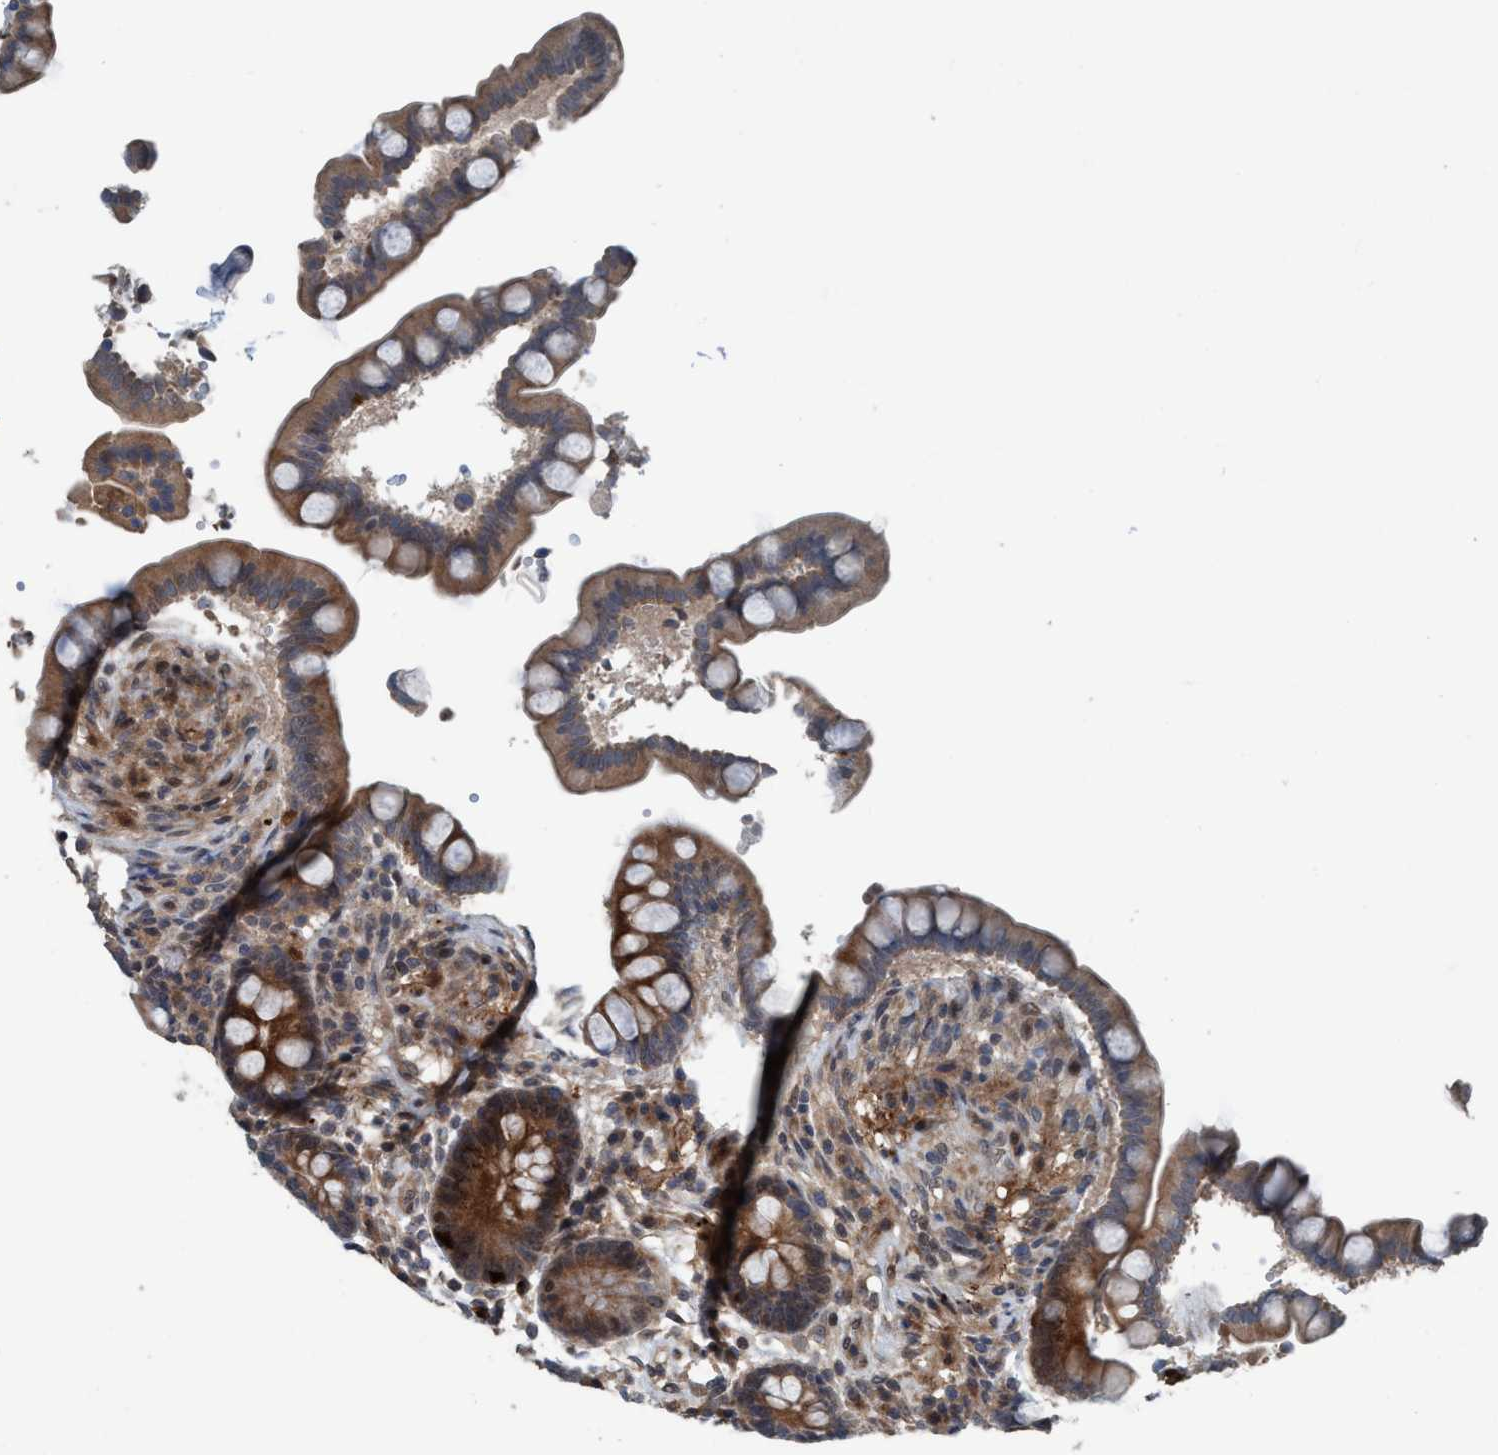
{"staining": {"intensity": "moderate", "quantity": "25%-75%", "location": "cytoplasmic/membranous"}, "tissue": "colon", "cell_type": "Endothelial cells", "image_type": "normal", "snomed": [{"axis": "morphology", "description": "Normal tissue, NOS"}, {"axis": "topography", "description": "Colon"}], "caption": "About 25%-75% of endothelial cells in normal human colon exhibit moderate cytoplasmic/membranous protein expression as visualized by brown immunohistochemical staining.", "gene": "NISCH", "patient": {"sex": "male", "age": 73}}